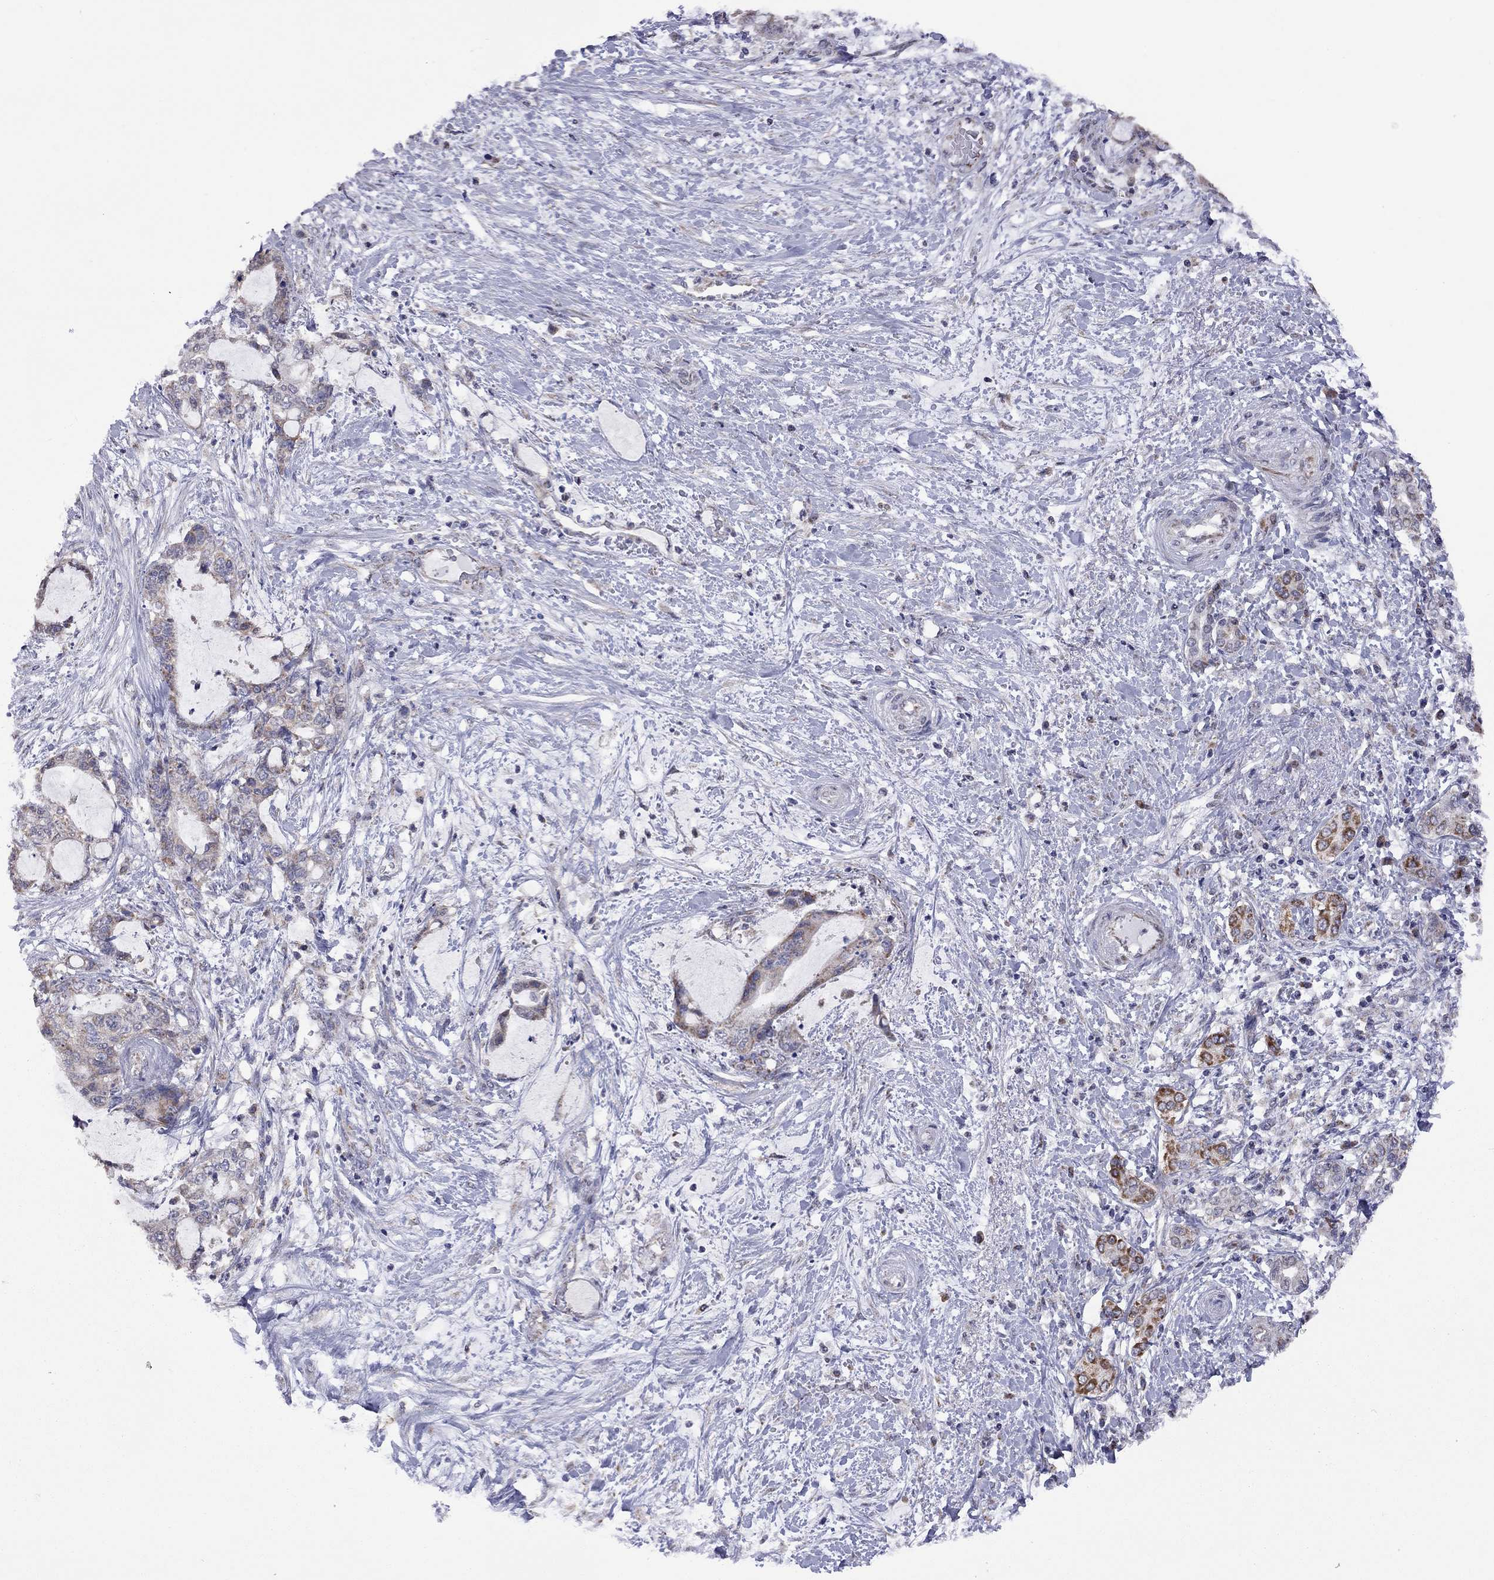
{"staining": {"intensity": "strong", "quantity": "<25%", "location": "cytoplasmic/membranous"}, "tissue": "liver cancer", "cell_type": "Tumor cells", "image_type": "cancer", "snomed": [{"axis": "morphology", "description": "Normal tissue, NOS"}, {"axis": "morphology", "description": "Cholangiocarcinoma"}, {"axis": "topography", "description": "Liver"}, {"axis": "topography", "description": "Peripheral nerve tissue"}], "caption": "This is a histology image of immunohistochemistry (IHC) staining of cholangiocarcinoma (liver), which shows strong staining in the cytoplasmic/membranous of tumor cells.", "gene": "NDUFB1", "patient": {"sex": "female", "age": 73}}